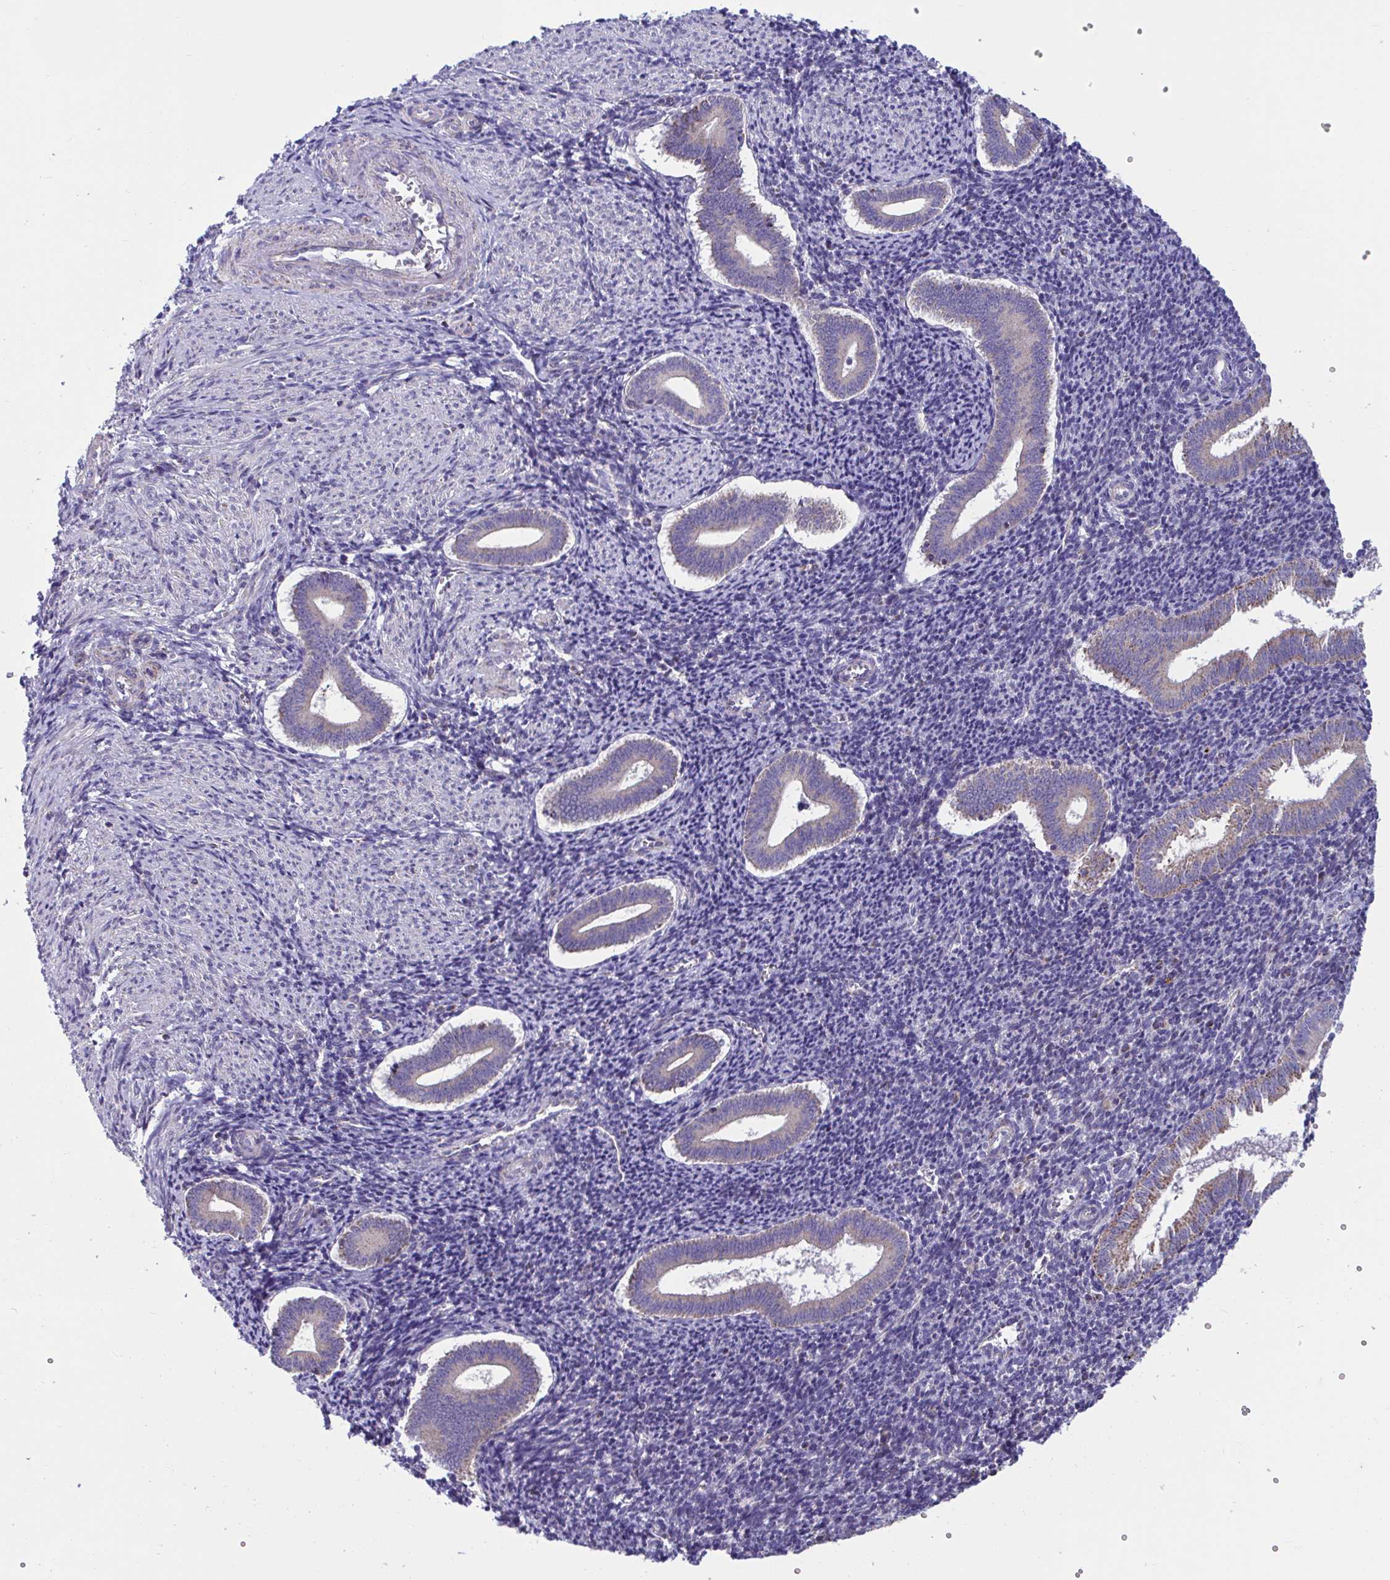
{"staining": {"intensity": "negative", "quantity": "none", "location": "none"}, "tissue": "endometrium", "cell_type": "Cells in endometrial stroma", "image_type": "normal", "snomed": [{"axis": "morphology", "description": "Normal tissue, NOS"}, {"axis": "topography", "description": "Endometrium"}], "caption": "Immunohistochemical staining of unremarkable human endometrium reveals no significant expression in cells in endometrial stroma. Brightfield microscopy of IHC stained with DAB (brown) and hematoxylin (blue), captured at high magnification.", "gene": "OR13A1", "patient": {"sex": "female", "age": 25}}